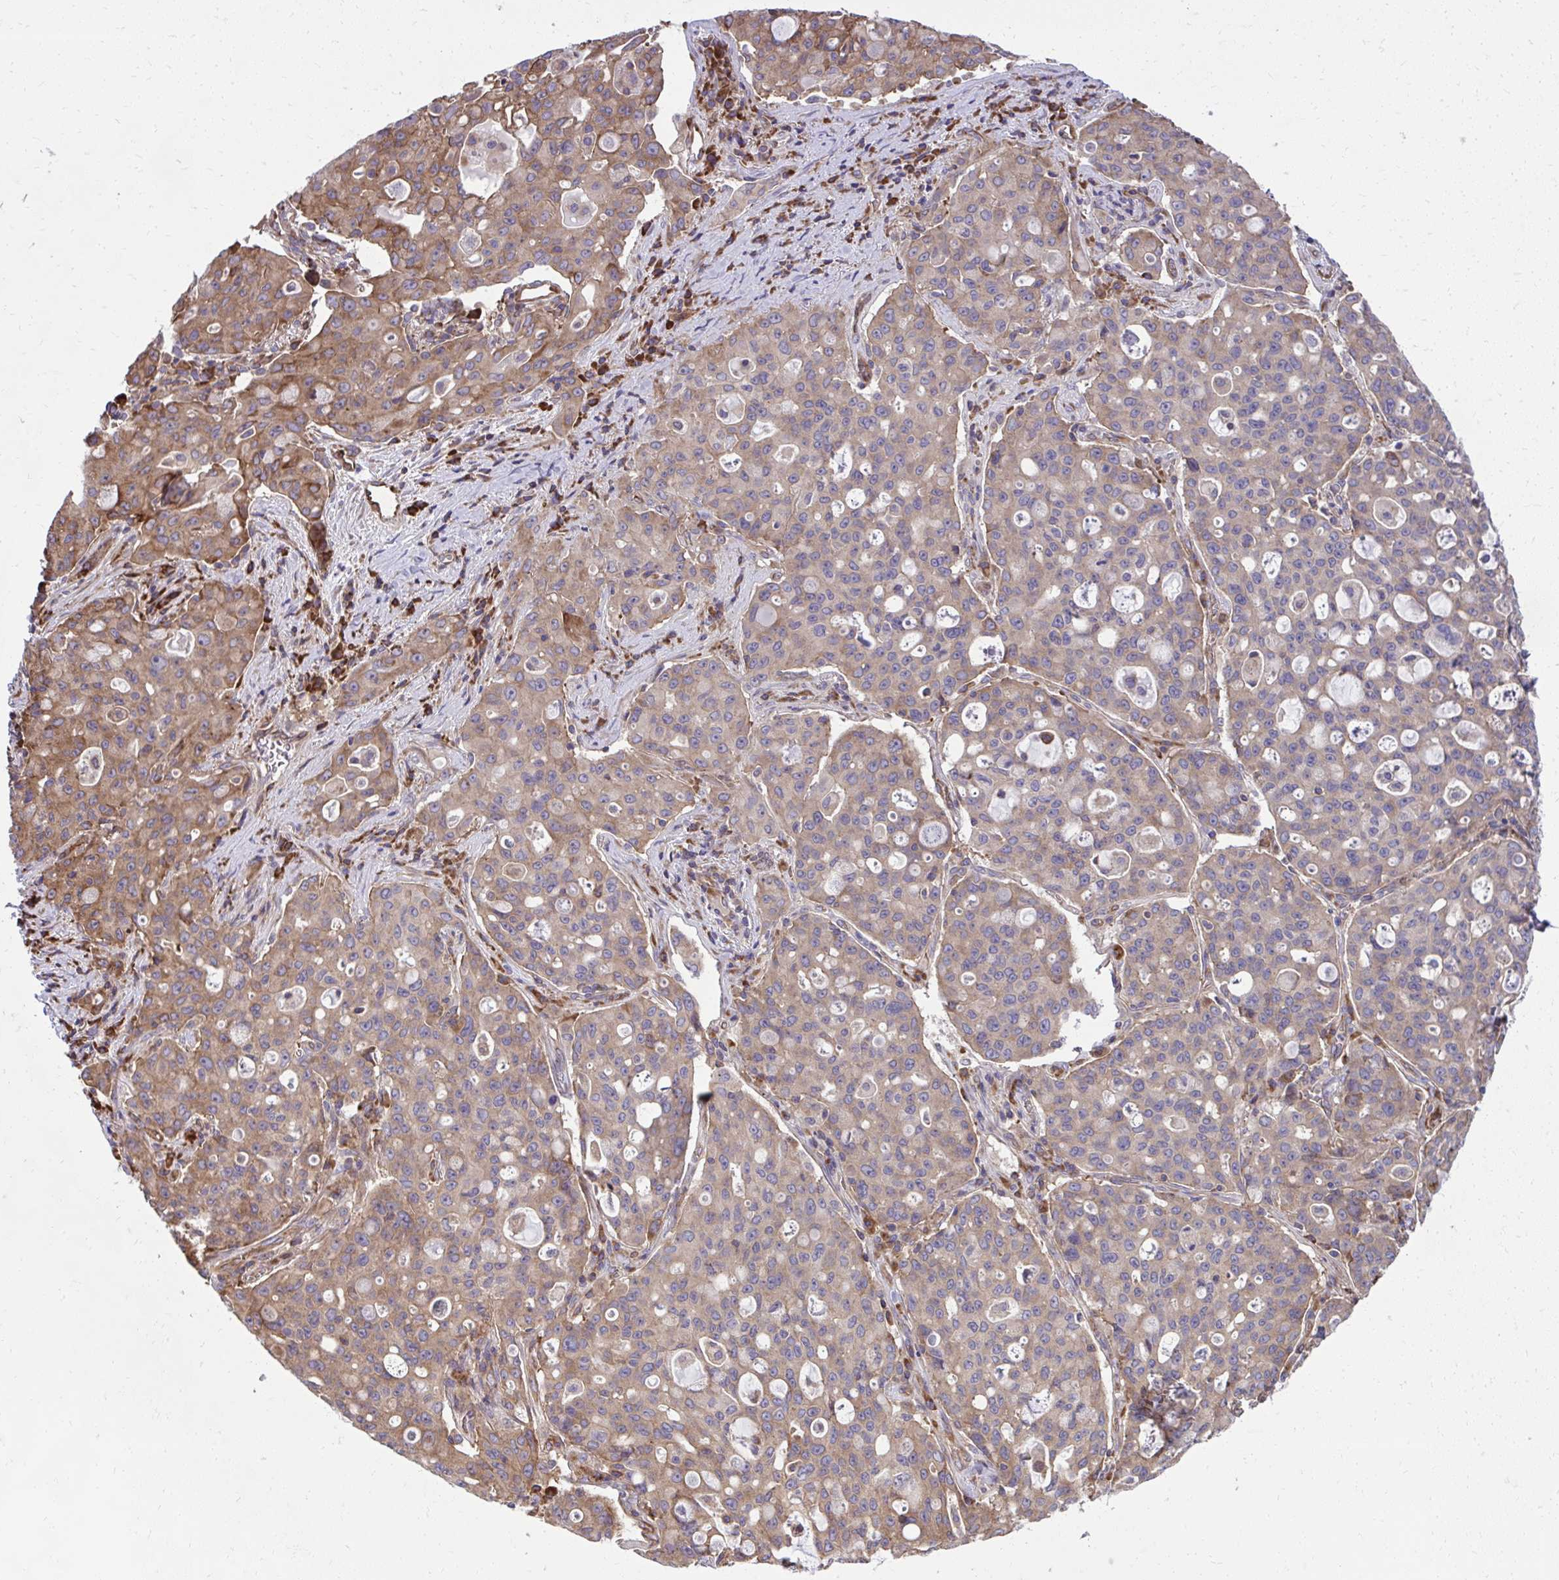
{"staining": {"intensity": "weak", "quantity": ">75%", "location": "cytoplasmic/membranous"}, "tissue": "lung cancer", "cell_type": "Tumor cells", "image_type": "cancer", "snomed": [{"axis": "morphology", "description": "Adenocarcinoma, NOS"}, {"axis": "topography", "description": "Lung"}], "caption": "Lung cancer was stained to show a protein in brown. There is low levels of weak cytoplasmic/membranous expression in about >75% of tumor cells. The staining was performed using DAB, with brown indicating positive protein expression. Nuclei are stained blue with hematoxylin.", "gene": "NMNAT3", "patient": {"sex": "female", "age": 44}}